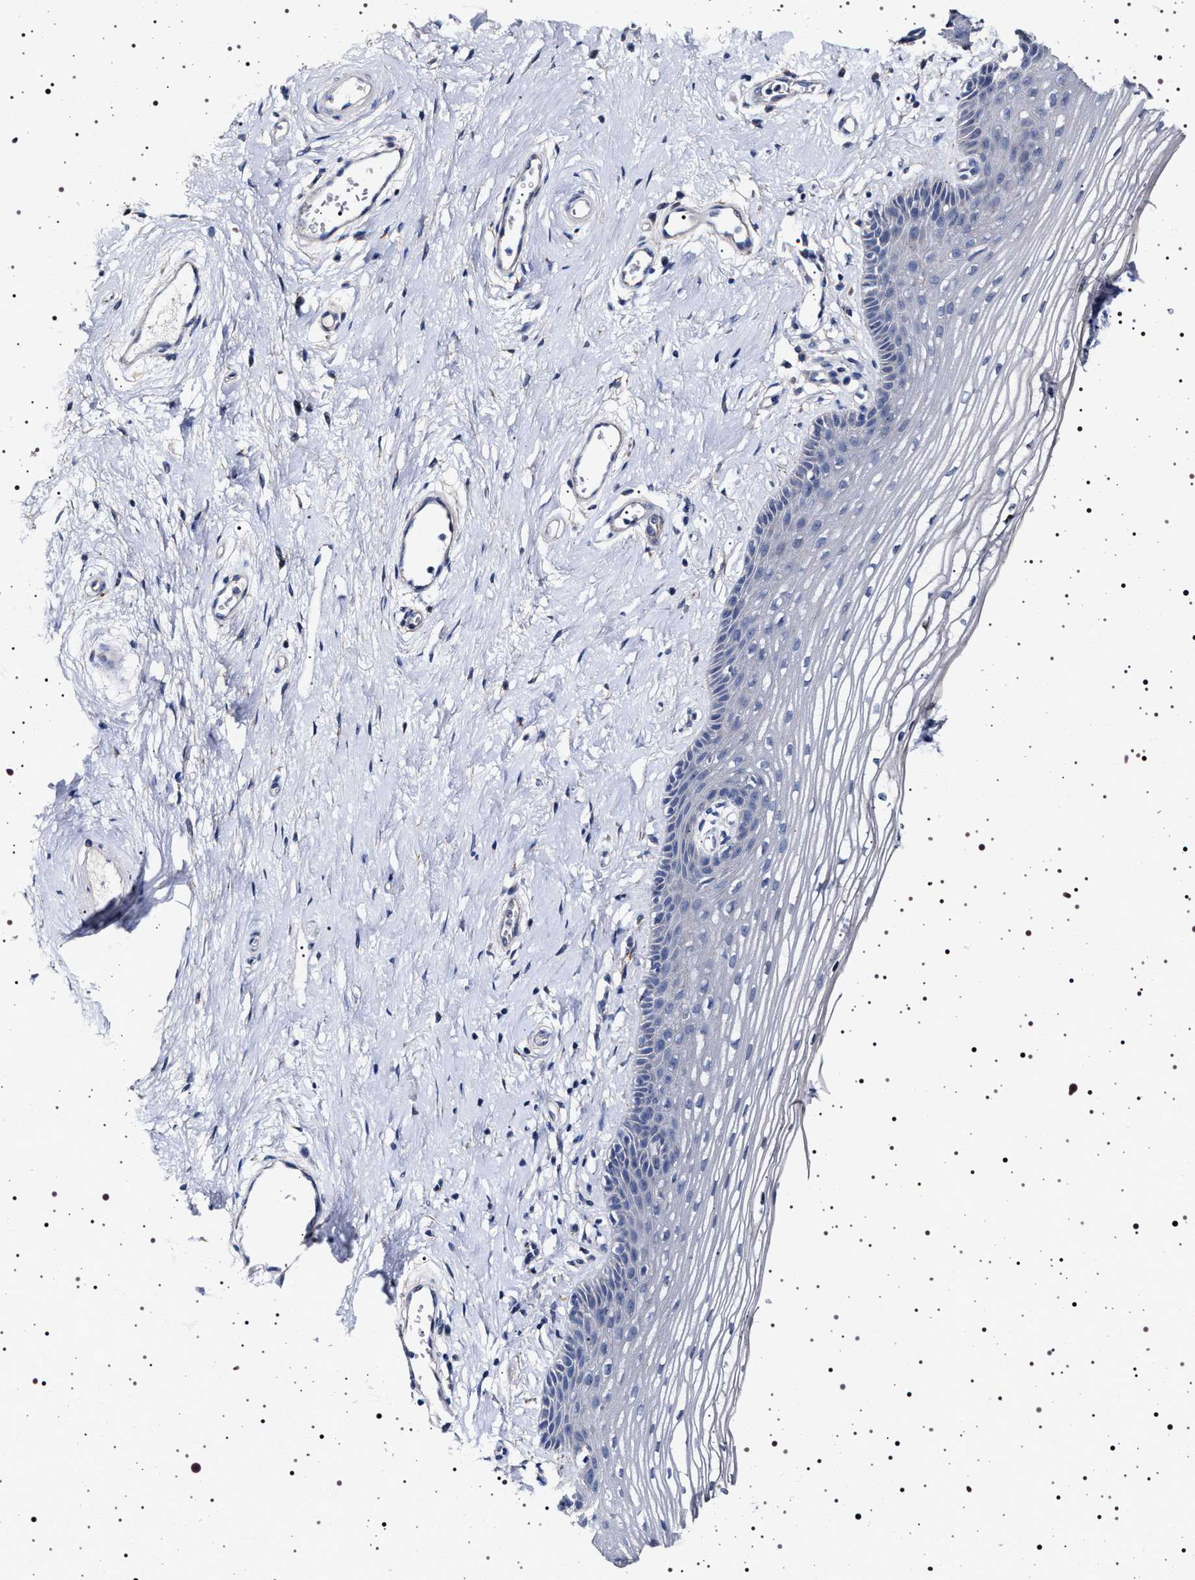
{"staining": {"intensity": "negative", "quantity": "none", "location": "none"}, "tissue": "vagina", "cell_type": "Squamous epithelial cells", "image_type": "normal", "snomed": [{"axis": "morphology", "description": "Normal tissue, NOS"}, {"axis": "topography", "description": "Vagina"}], "caption": "This is an IHC micrograph of benign human vagina. There is no positivity in squamous epithelial cells.", "gene": "NAALADL2", "patient": {"sex": "female", "age": 46}}